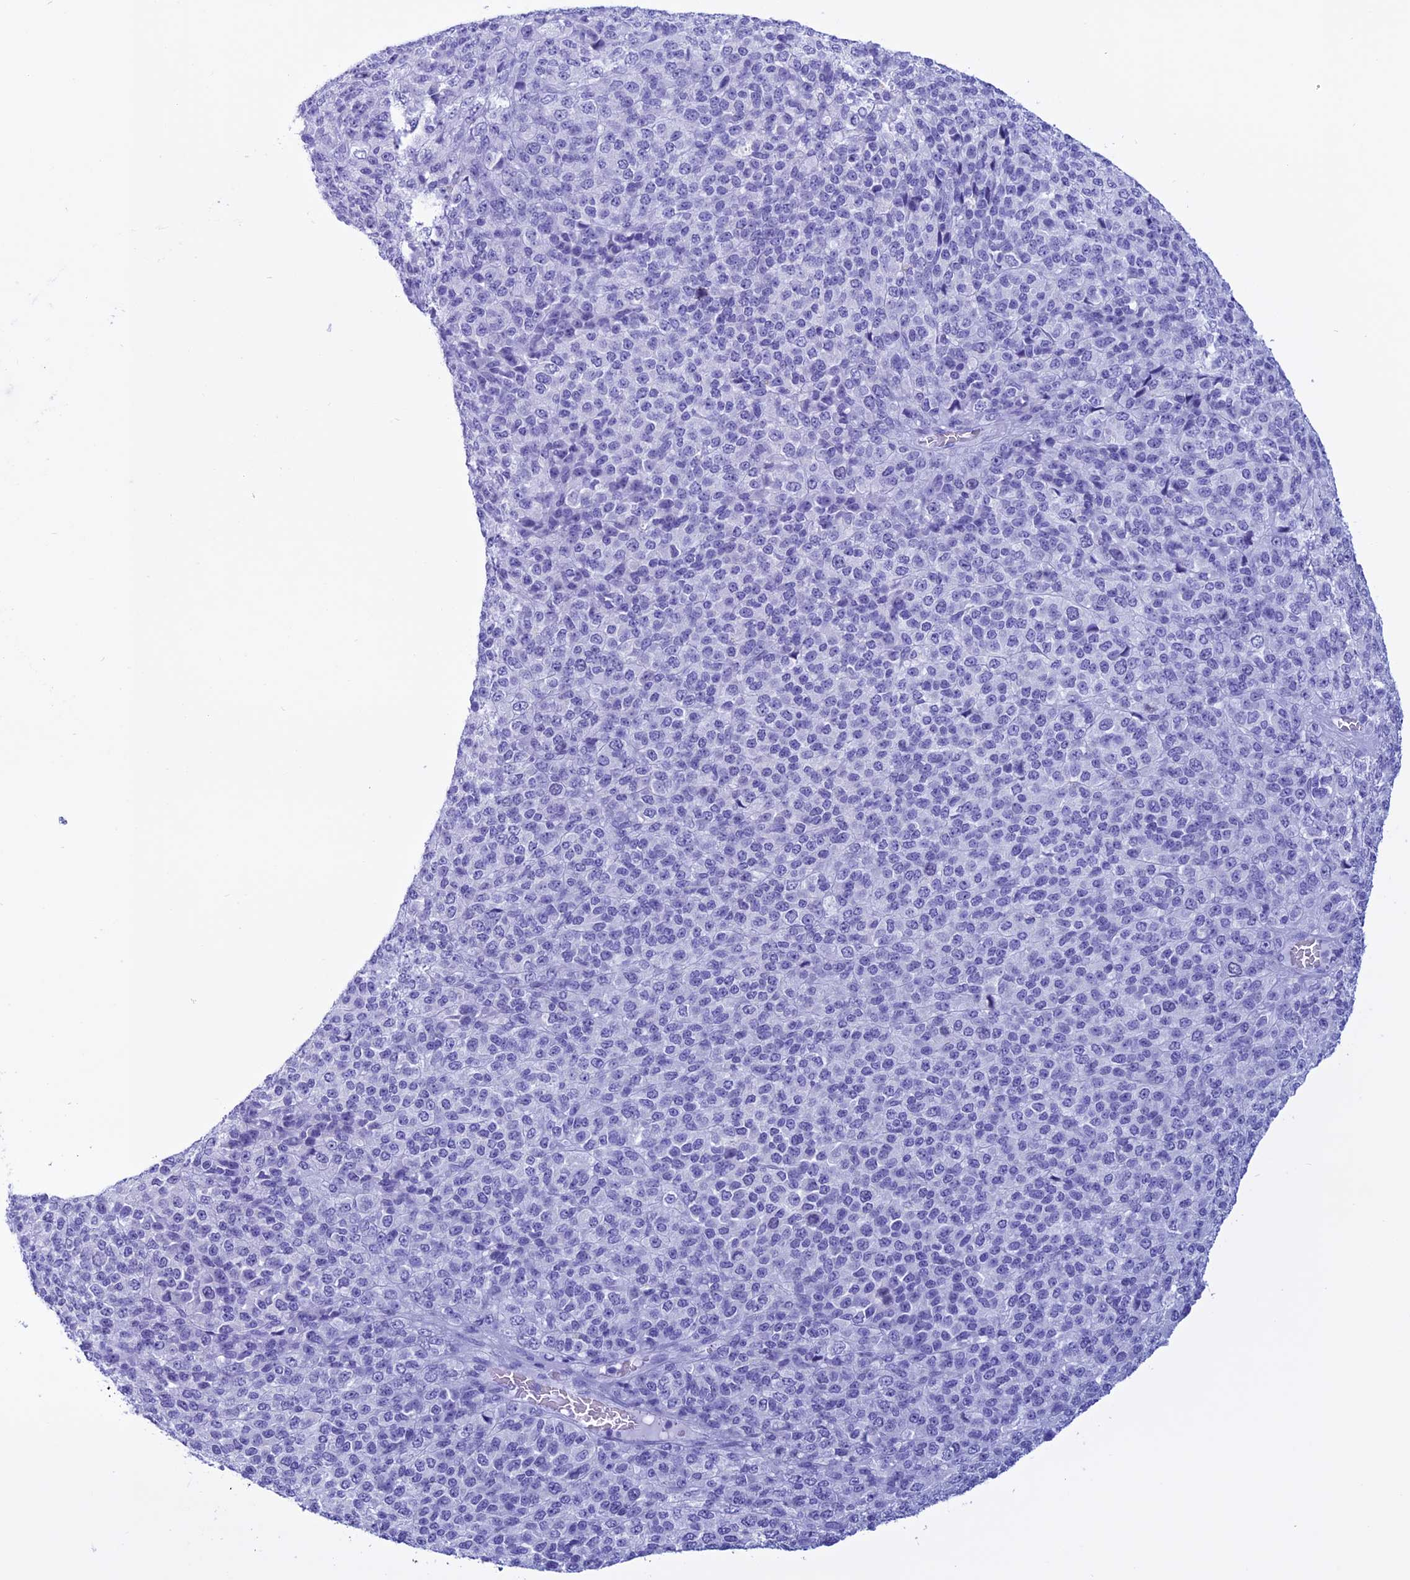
{"staining": {"intensity": "negative", "quantity": "none", "location": "none"}, "tissue": "melanoma", "cell_type": "Tumor cells", "image_type": "cancer", "snomed": [{"axis": "morphology", "description": "Malignant melanoma, Metastatic site"}, {"axis": "topography", "description": "Brain"}], "caption": "This image is of melanoma stained with immunohistochemistry to label a protein in brown with the nuclei are counter-stained blue. There is no positivity in tumor cells.", "gene": "MZB1", "patient": {"sex": "female", "age": 56}}